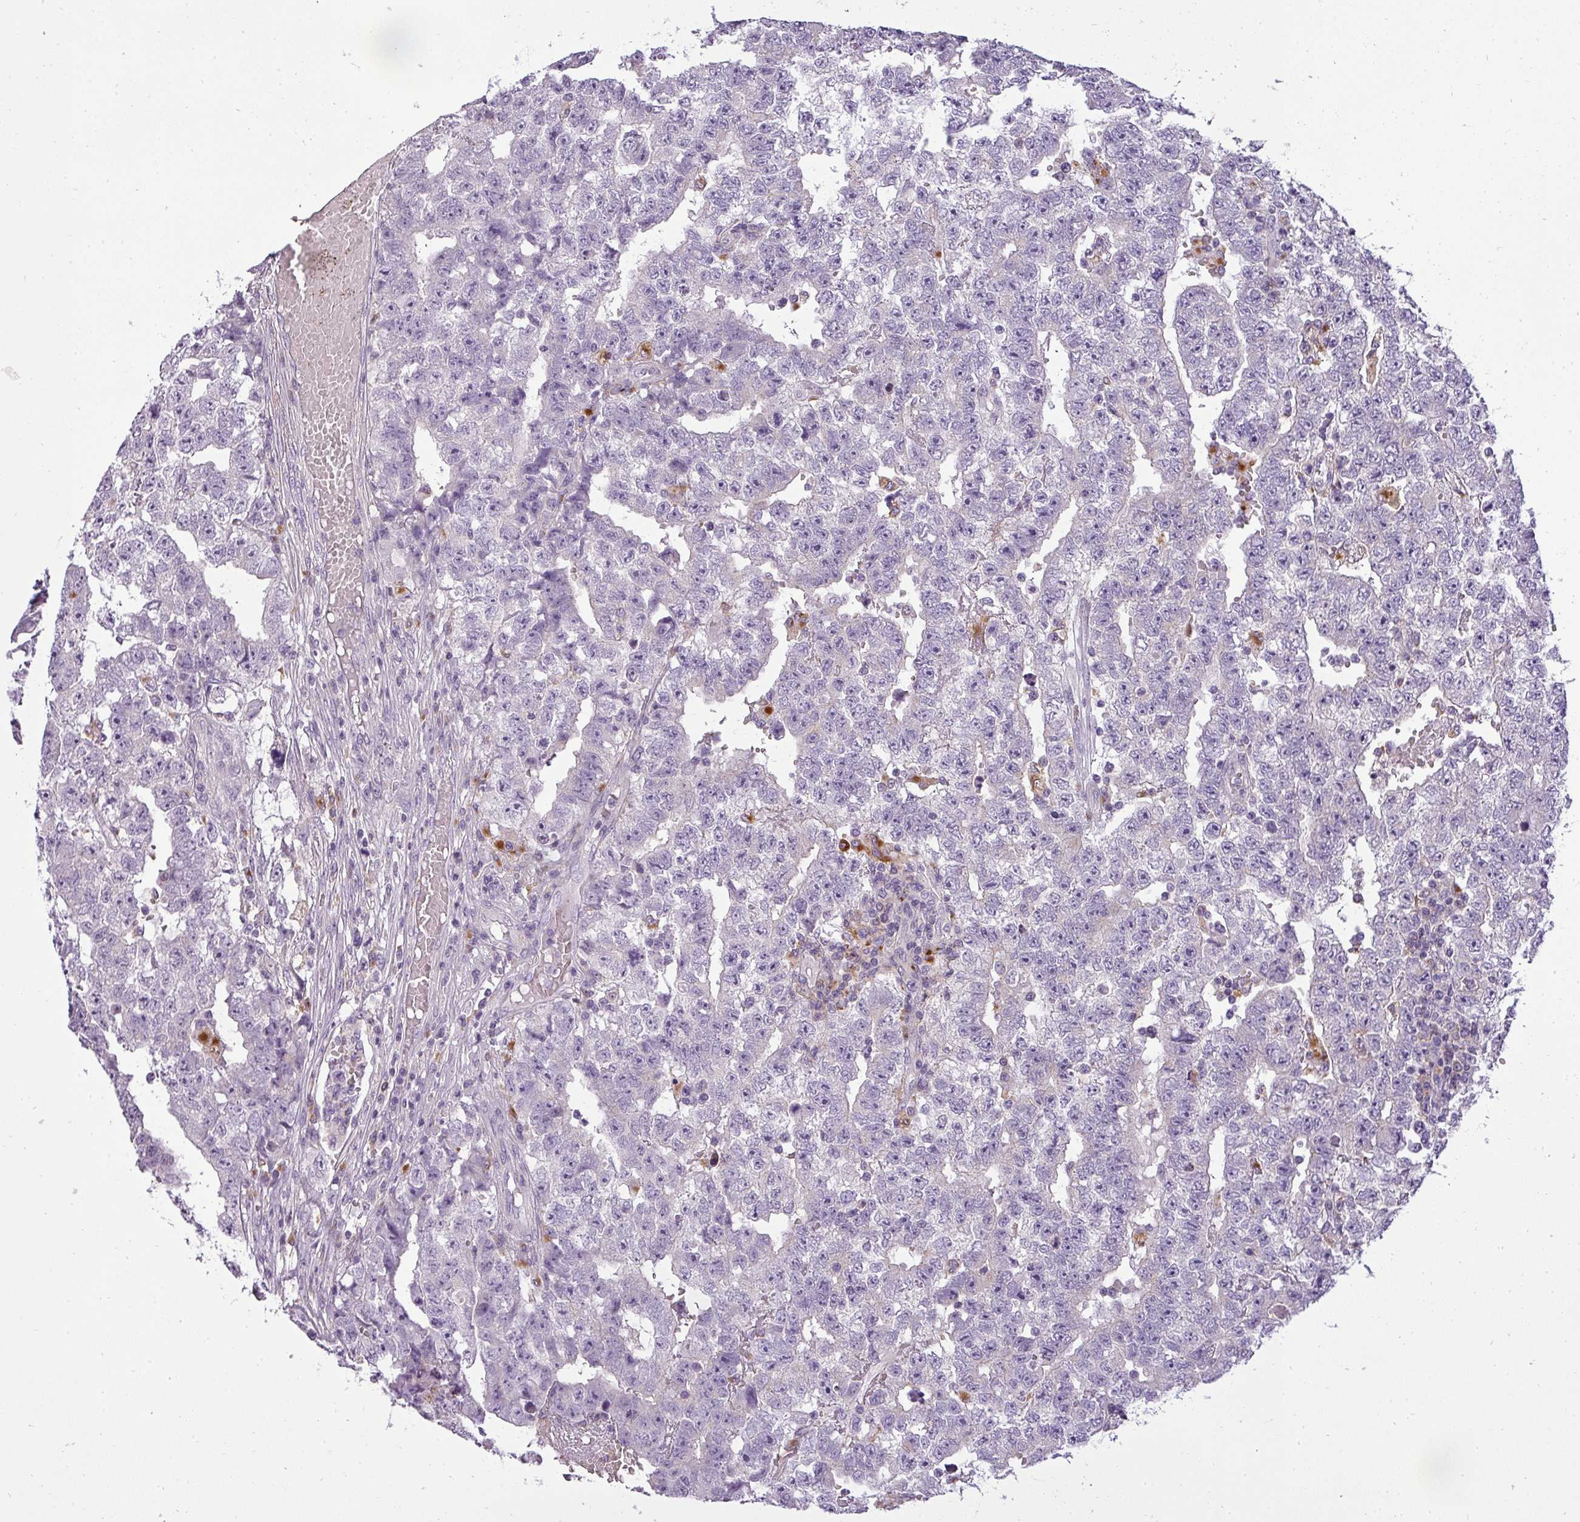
{"staining": {"intensity": "negative", "quantity": "none", "location": "none"}, "tissue": "testis cancer", "cell_type": "Tumor cells", "image_type": "cancer", "snomed": [{"axis": "morphology", "description": "Carcinoma, Embryonal, NOS"}, {"axis": "topography", "description": "Testis"}], "caption": "DAB immunohistochemical staining of testis cancer reveals no significant expression in tumor cells.", "gene": "ATP6V1D", "patient": {"sex": "male", "age": 25}}